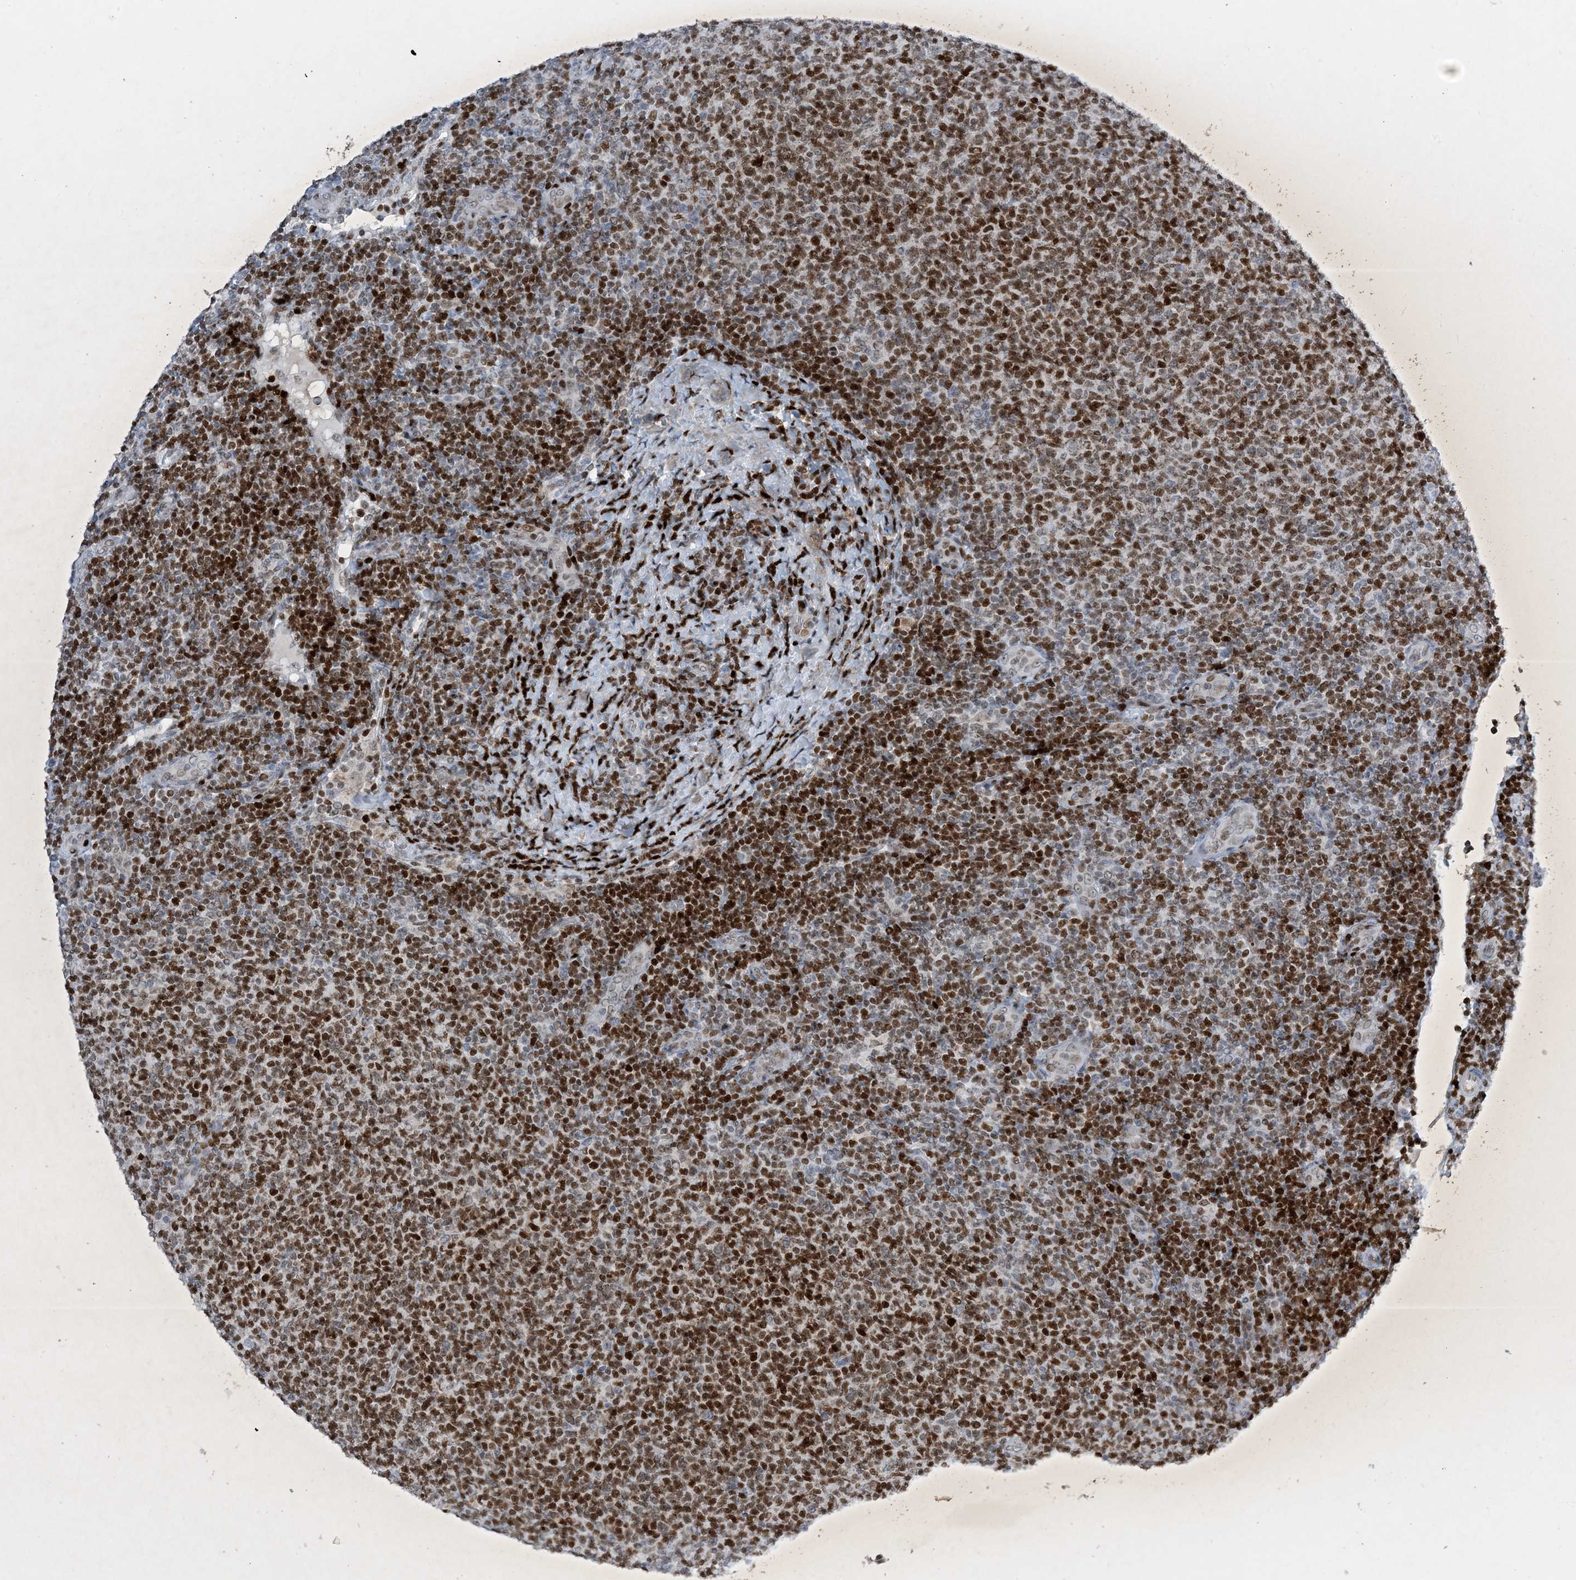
{"staining": {"intensity": "strong", "quantity": "25%-75%", "location": "nuclear"}, "tissue": "lymphoma", "cell_type": "Tumor cells", "image_type": "cancer", "snomed": [{"axis": "morphology", "description": "Malignant lymphoma, non-Hodgkin's type, Low grade"}, {"axis": "topography", "description": "Lymph node"}], "caption": "Immunohistochemical staining of human lymphoma displays high levels of strong nuclear positivity in about 25%-75% of tumor cells.", "gene": "SLC25A53", "patient": {"sex": "male", "age": 66}}